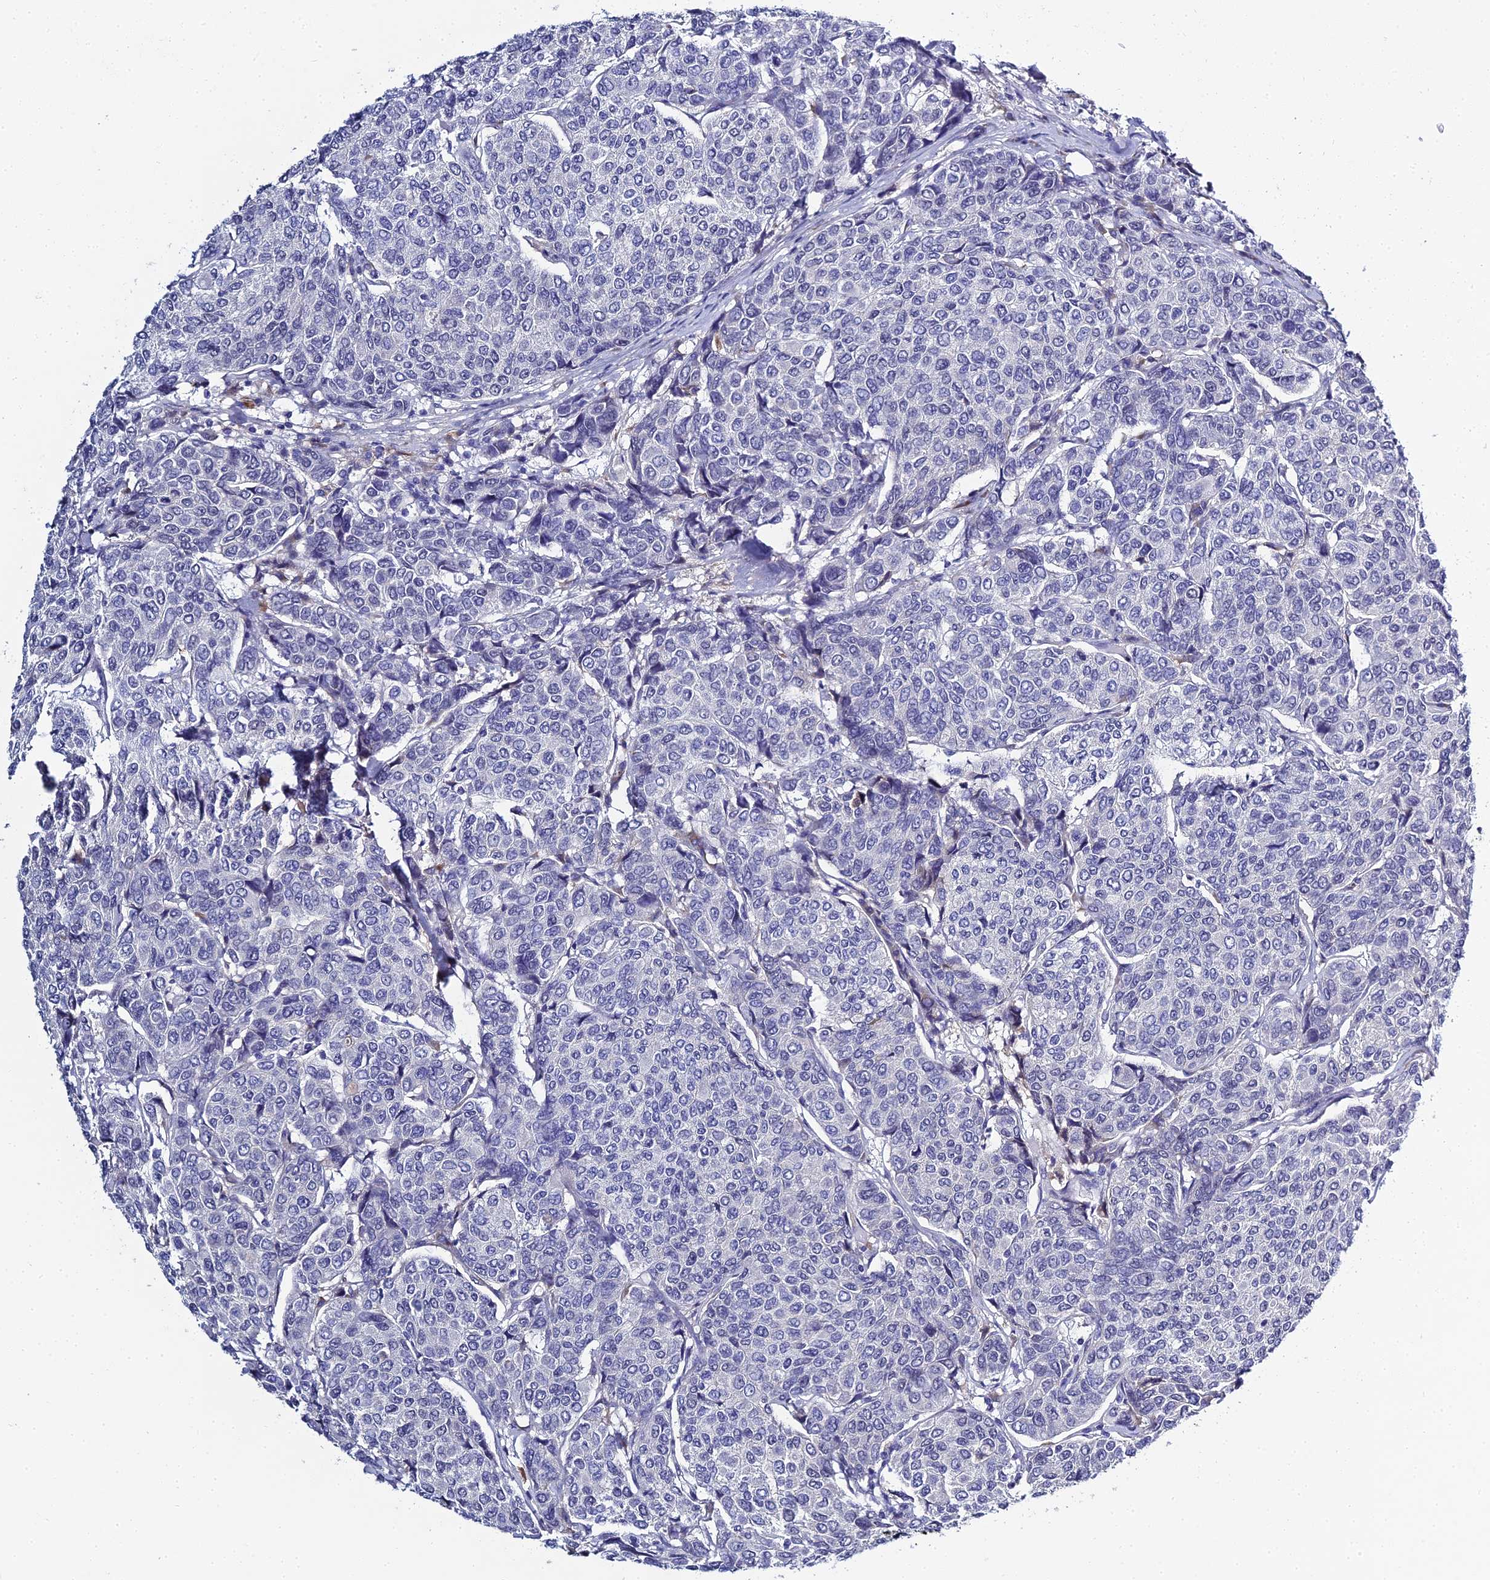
{"staining": {"intensity": "negative", "quantity": "none", "location": "none"}, "tissue": "breast cancer", "cell_type": "Tumor cells", "image_type": "cancer", "snomed": [{"axis": "morphology", "description": "Duct carcinoma"}, {"axis": "topography", "description": "Breast"}], "caption": "High magnification brightfield microscopy of breast cancer stained with DAB (brown) and counterstained with hematoxylin (blue): tumor cells show no significant expression. (Brightfield microscopy of DAB immunohistochemistry (IHC) at high magnification).", "gene": "MUC13", "patient": {"sex": "female", "age": 55}}